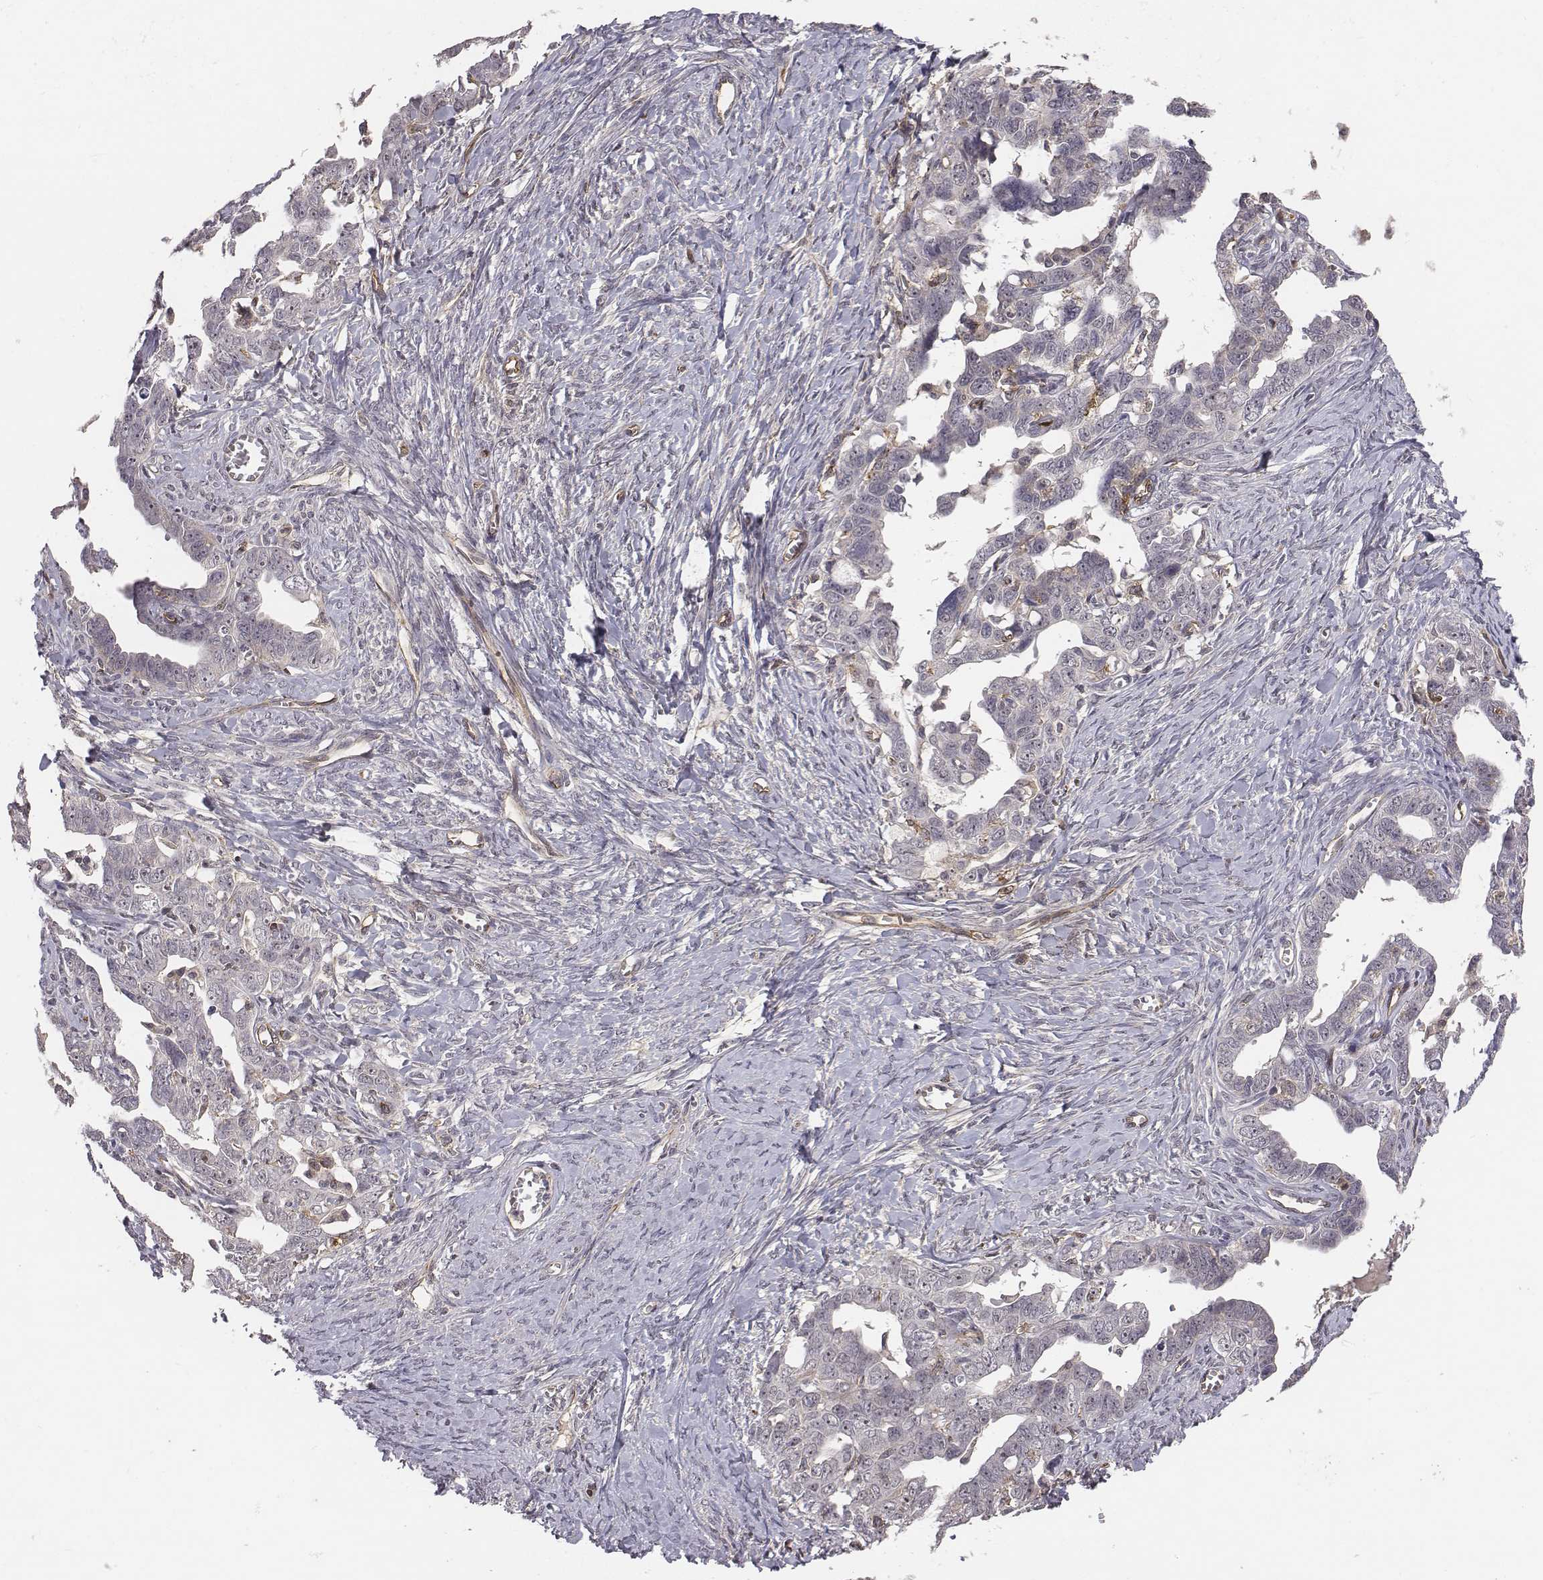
{"staining": {"intensity": "negative", "quantity": "none", "location": "none"}, "tissue": "ovarian cancer", "cell_type": "Tumor cells", "image_type": "cancer", "snomed": [{"axis": "morphology", "description": "Cystadenocarcinoma, serous, NOS"}, {"axis": "topography", "description": "Ovary"}], "caption": "Immunohistochemistry (IHC) micrograph of ovarian cancer (serous cystadenocarcinoma) stained for a protein (brown), which exhibits no expression in tumor cells. The staining is performed using DAB (3,3'-diaminobenzidine) brown chromogen with nuclei counter-stained in using hematoxylin.", "gene": "PTPRG", "patient": {"sex": "female", "age": 69}}